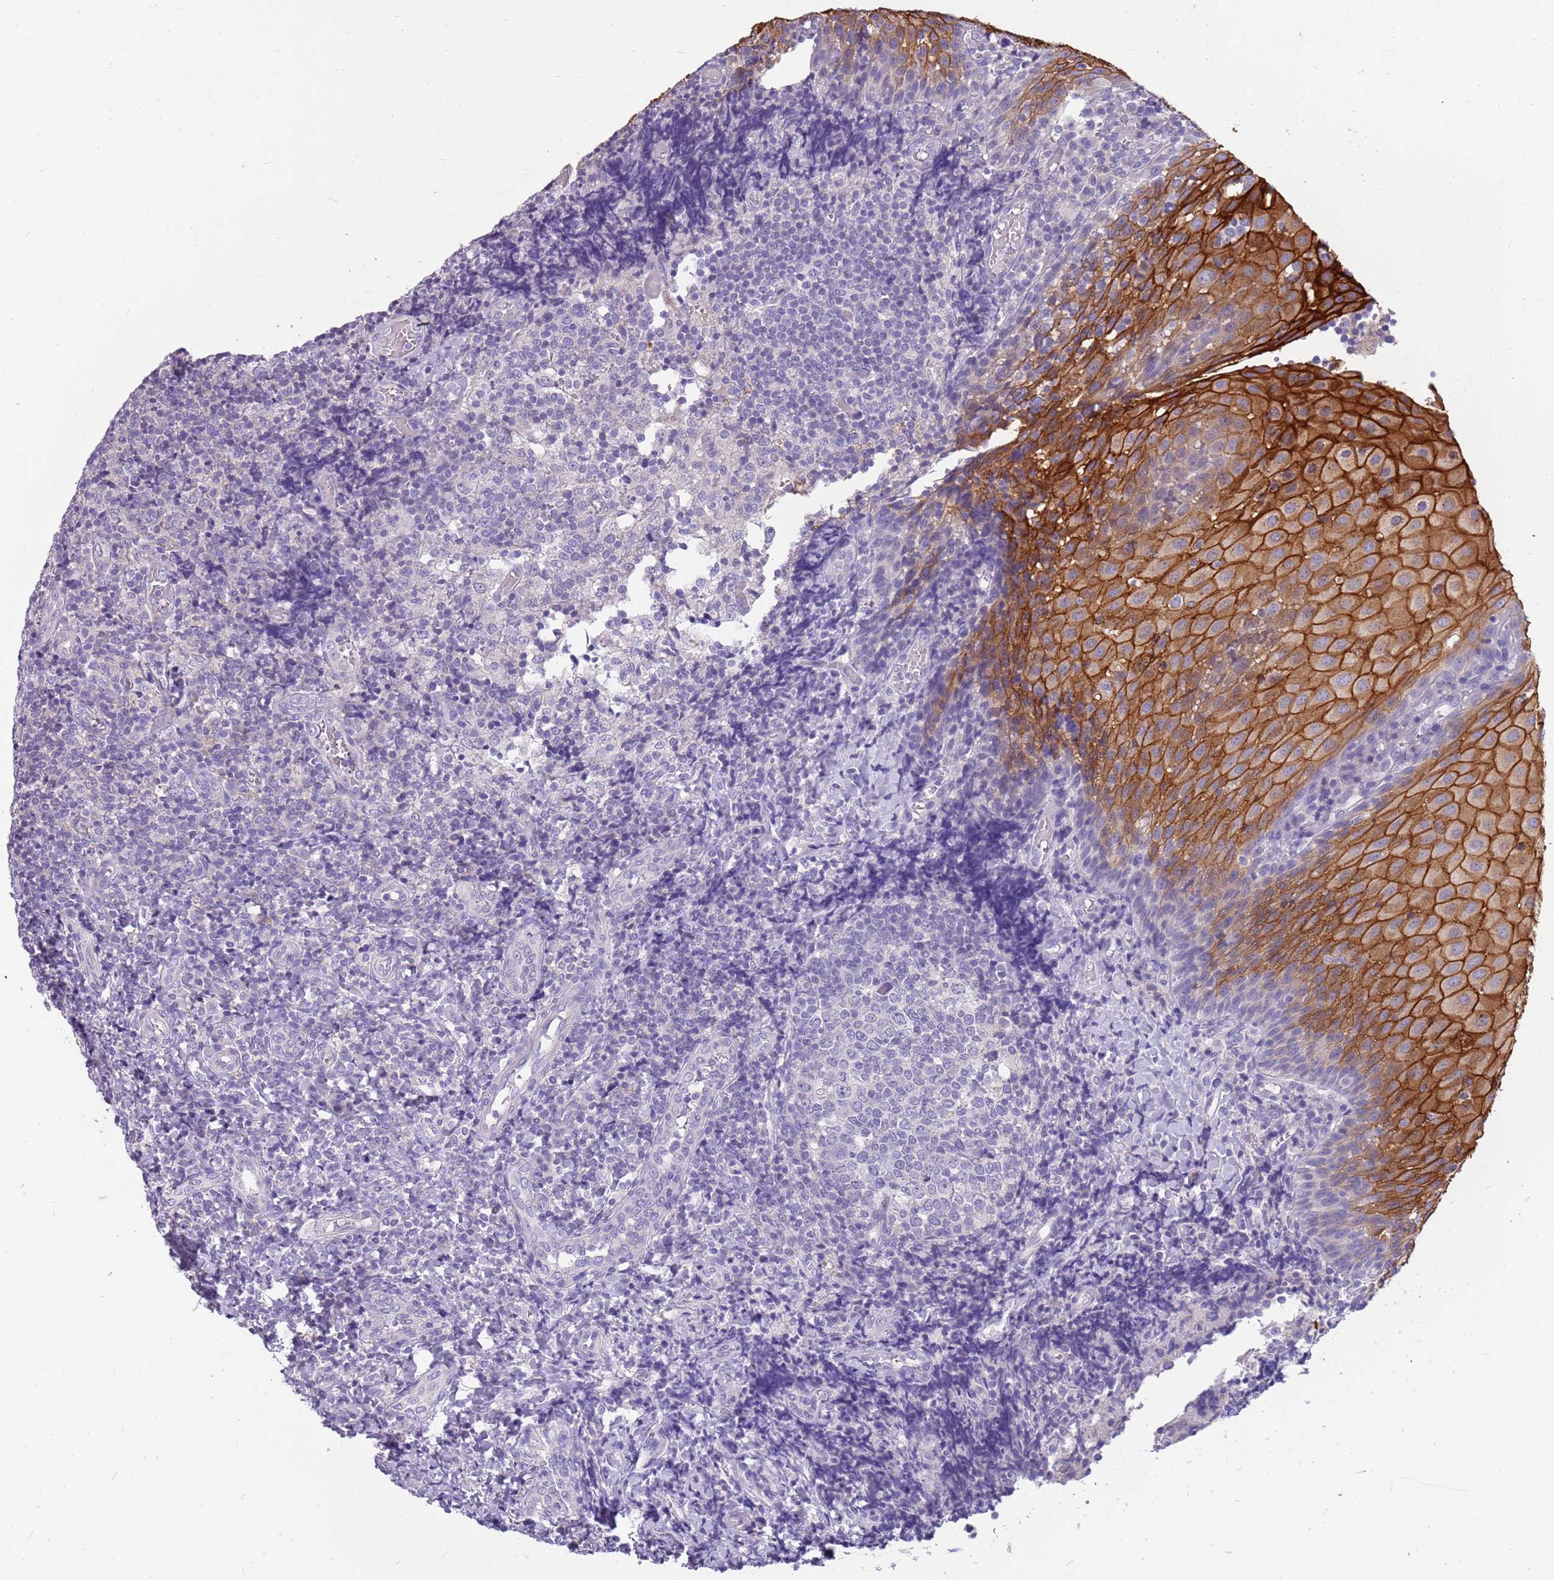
{"staining": {"intensity": "negative", "quantity": "none", "location": "none"}, "tissue": "tonsil", "cell_type": "Germinal center cells", "image_type": "normal", "snomed": [{"axis": "morphology", "description": "Normal tissue, NOS"}, {"axis": "topography", "description": "Tonsil"}], "caption": "IHC histopathology image of unremarkable tonsil: human tonsil stained with DAB displays no significant protein positivity in germinal center cells.", "gene": "RHCG", "patient": {"sex": "female", "age": 19}}